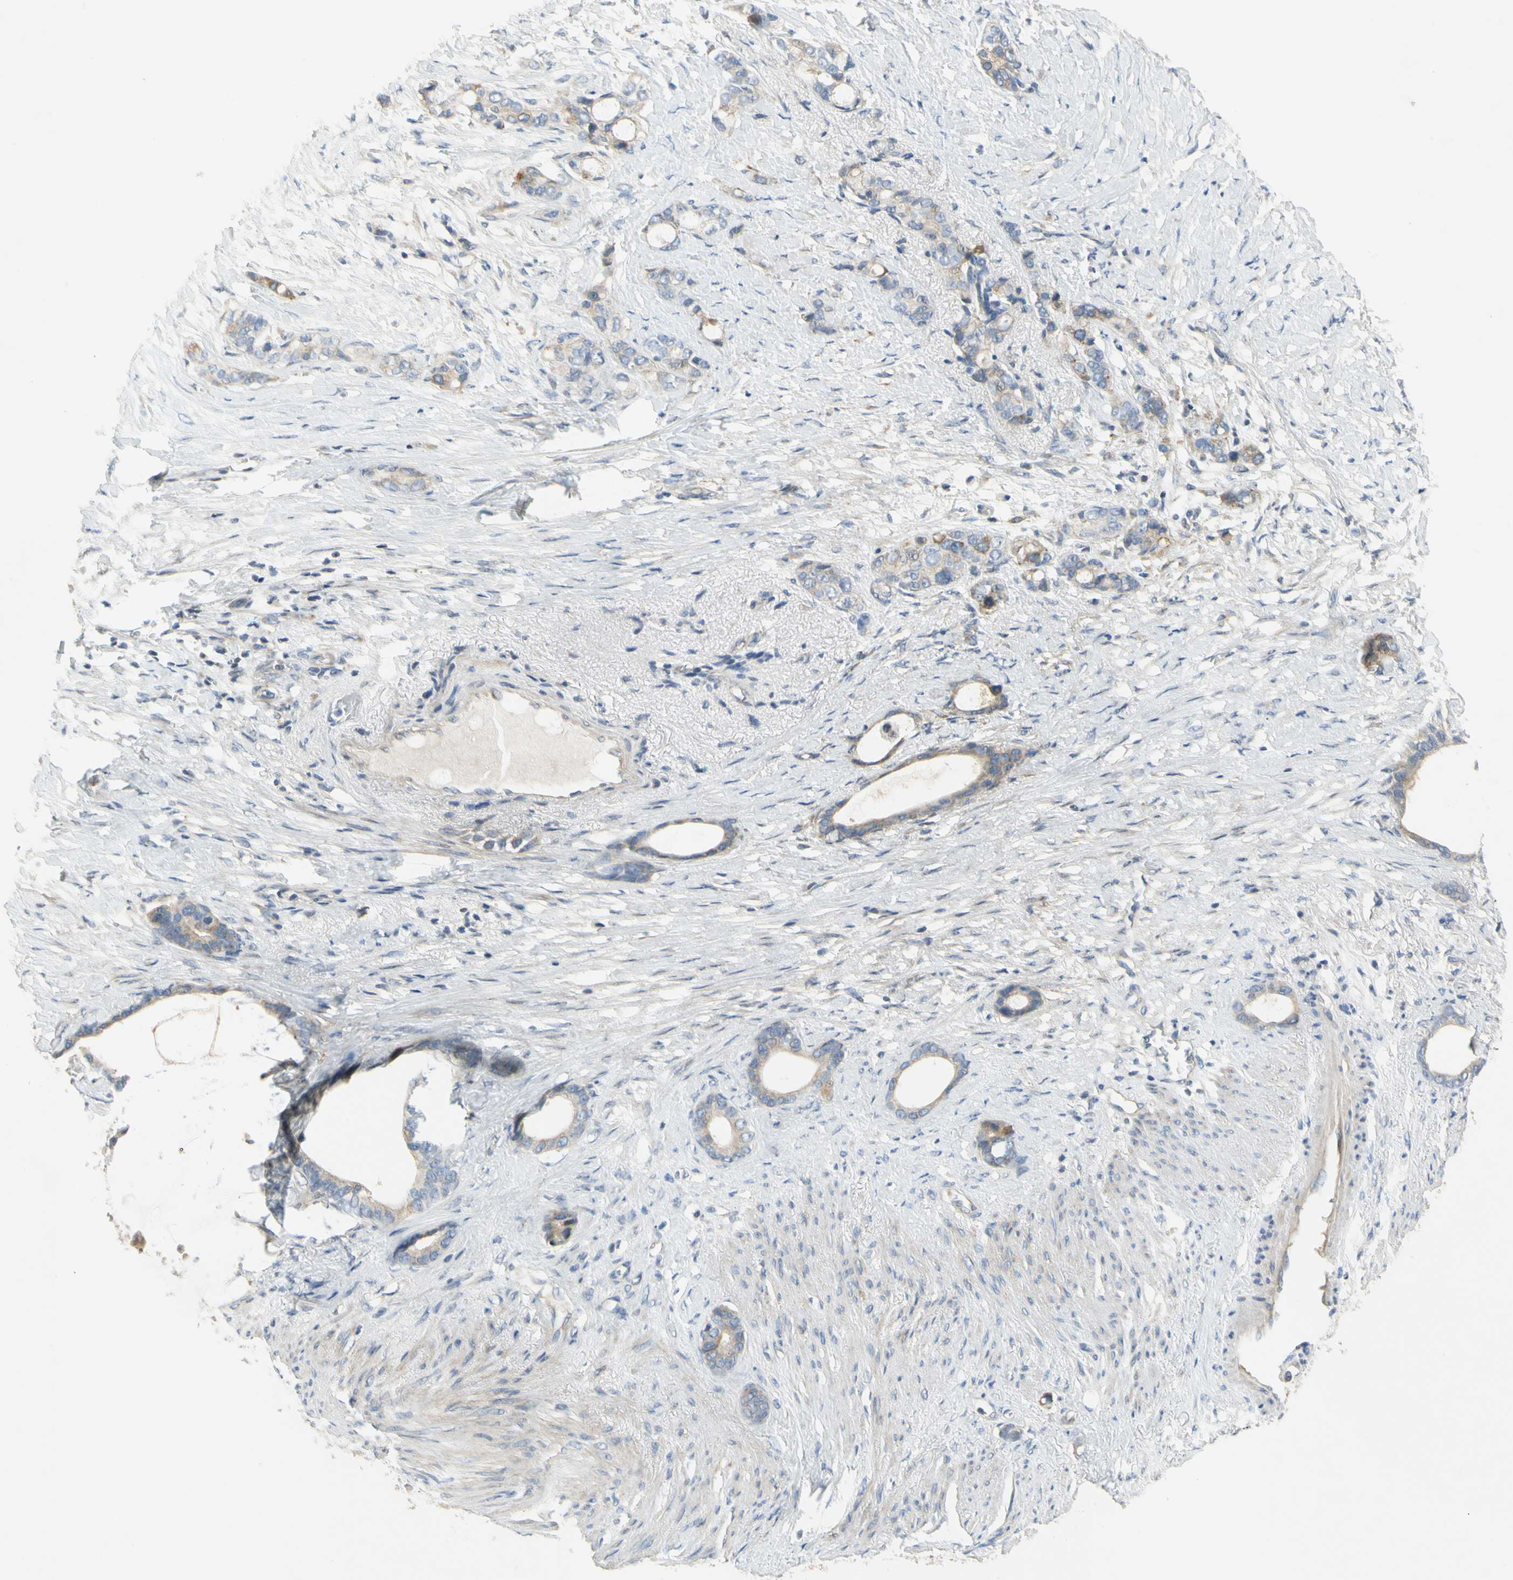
{"staining": {"intensity": "weak", "quantity": ">75%", "location": "cytoplasmic/membranous"}, "tissue": "stomach cancer", "cell_type": "Tumor cells", "image_type": "cancer", "snomed": [{"axis": "morphology", "description": "Adenocarcinoma, NOS"}, {"axis": "topography", "description": "Stomach"}], "caption": "There is low levels of weak cytoplasmic/membranous positivity in tumor cells of stomach cancer, as demonstrated by immunohistochemical staining (brown color).", "gene": "CCNB2", "patient": {"sex": "female", "age": 75}}